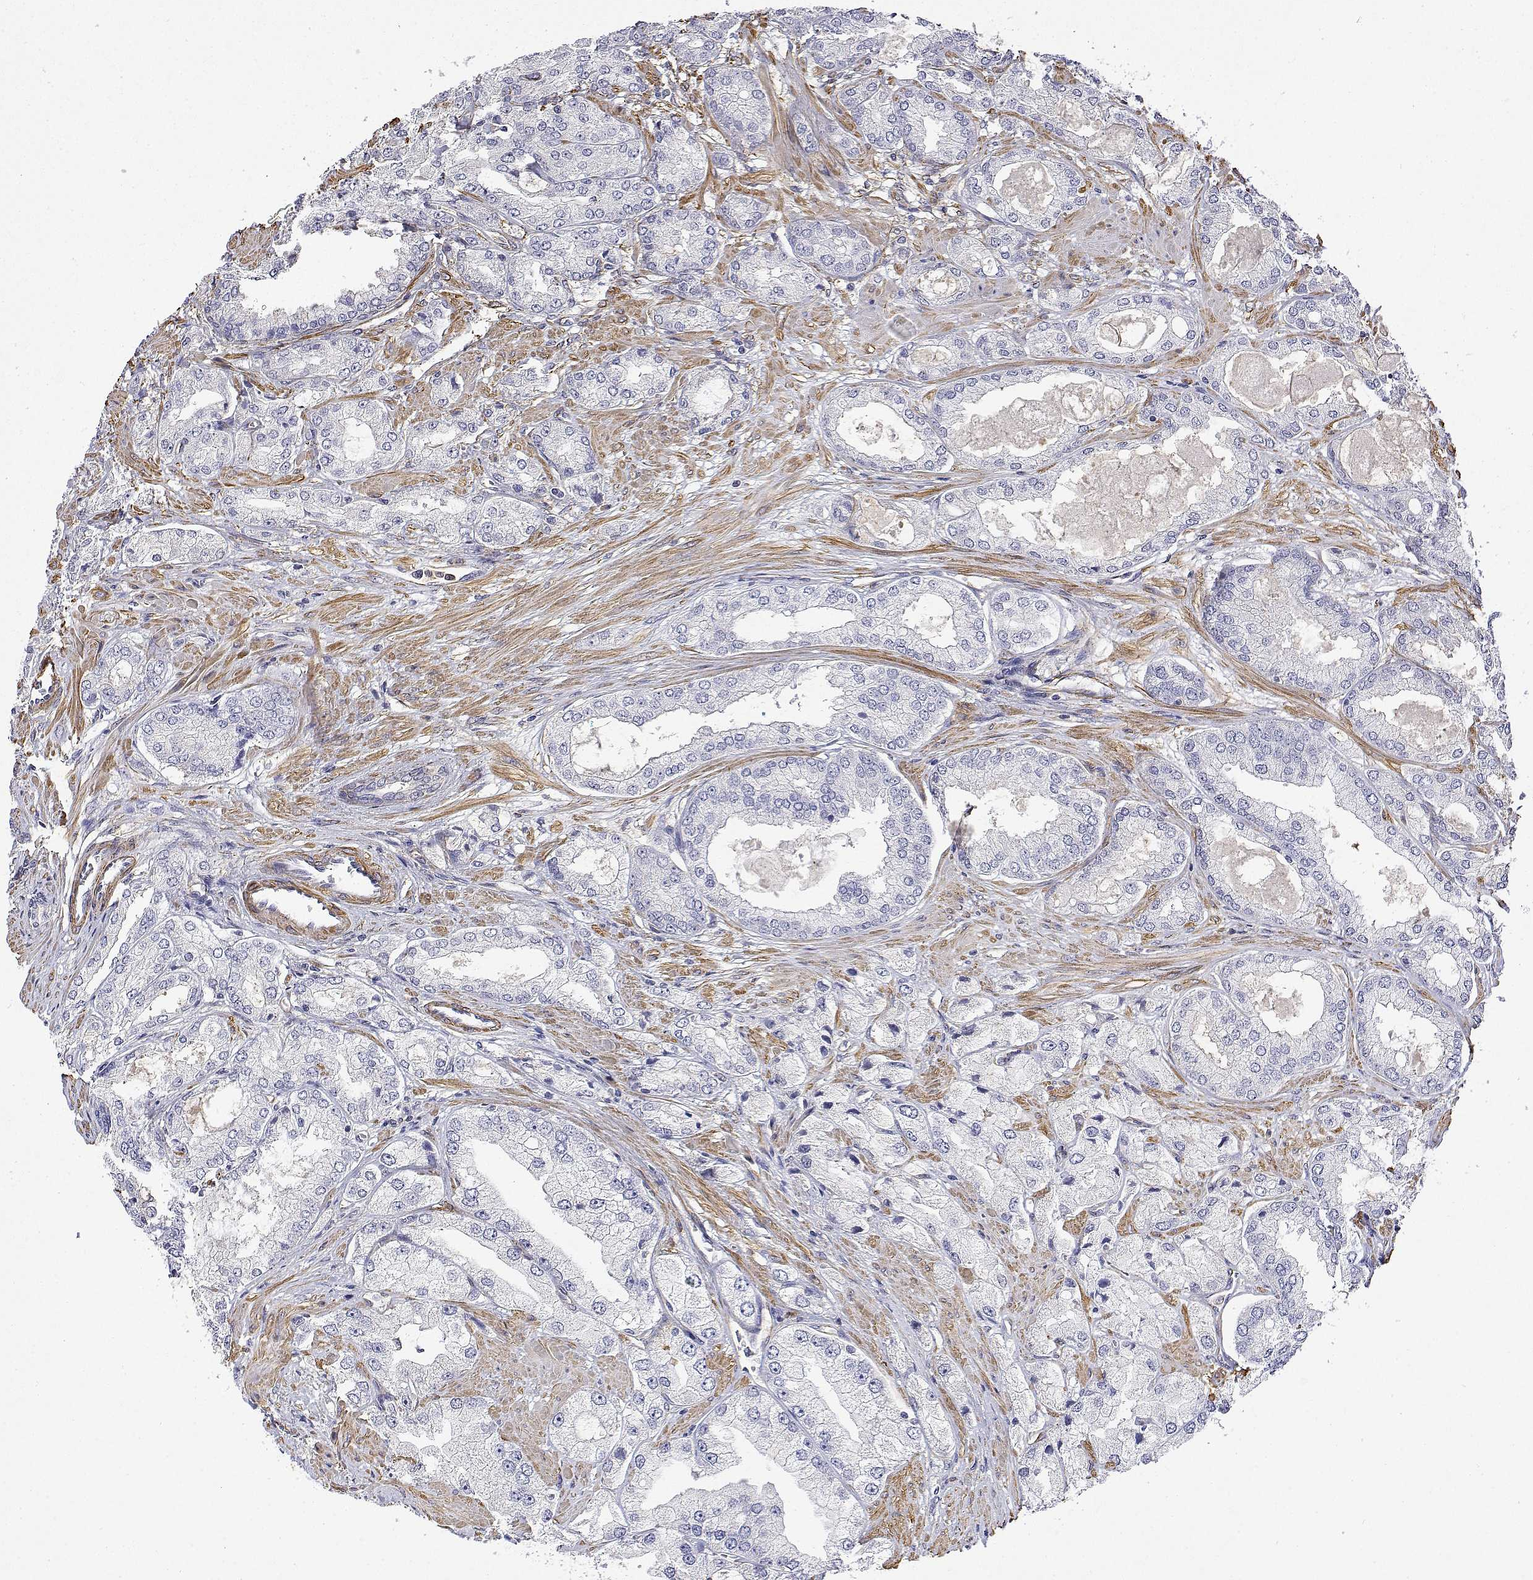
{"staining": {"intensity": "negative", "quantity": "none", "location": "none"}, "tissue": "prostate cancer", "cell_type": "Tumor cells", "image_type": "cancer", "snomed": [{"axis": "morphology", "description": "Adenocarcinoma, High grade"}, {"axis": "topography", "description": "Prostate"}], "caption": "An image of prostate cancer stained for a protein reveals no brown staining in tumor cells.", "gene": "SOWAHD", "patient": {"sex": "male", "age": 68}}